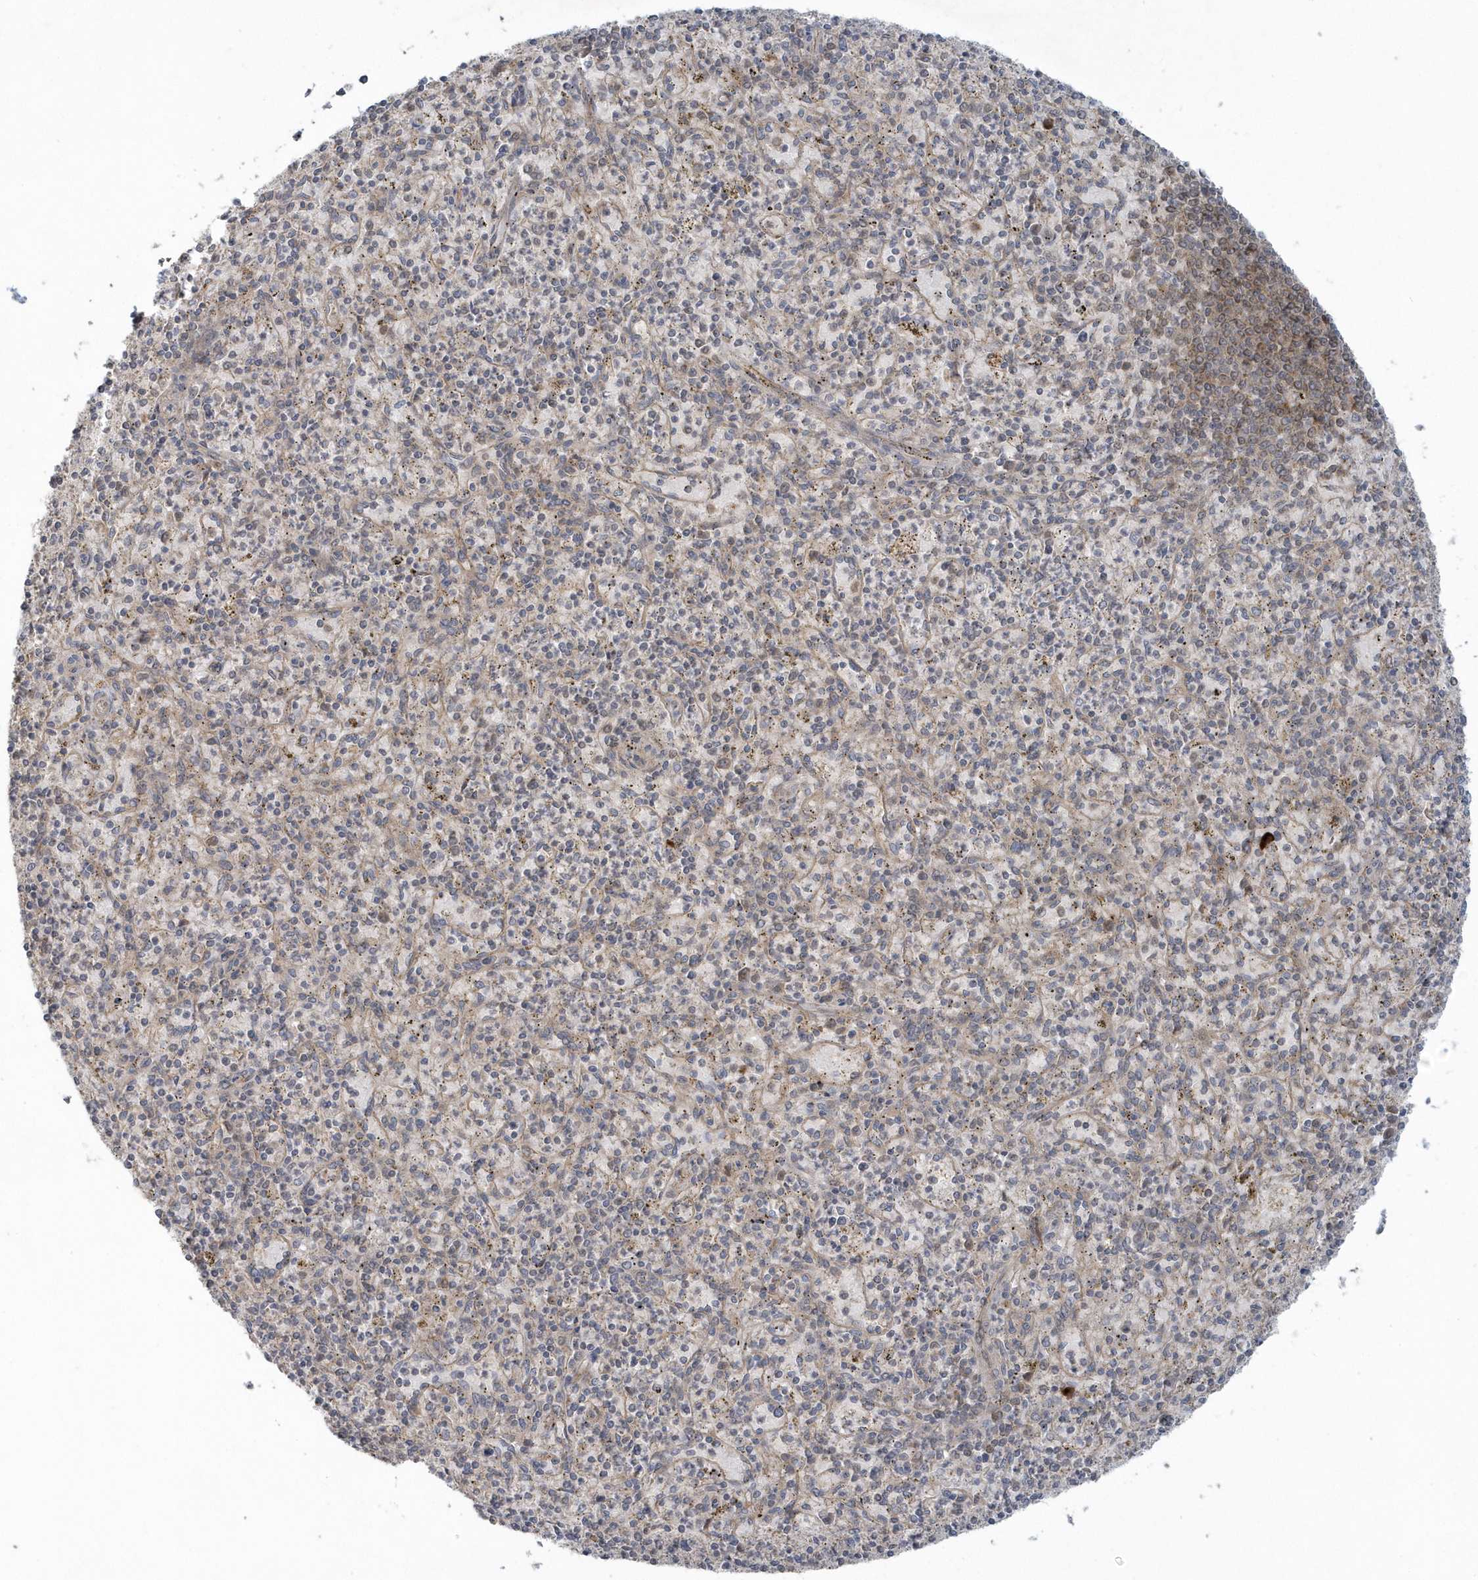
{"staining": {"intensity": "moderate", "quantity": "<25%", "location": "cytoplasmic/membranous"}, "tissue": "spleen", "cell_type": "Cells in red pulp", "image_type": "normal", "snomed": [{"axis": "morphology", "description": "Normal tissue, NOS"}, {"axis": "topography", "description": "Spleen"}], "caption": "Human spleen stained for a protein (brown) demonstrates moderate cytoplasmic/membranous positive positivity in about <25% of cells in red pulp.", "gene": "THG1L", "patient": {"sex": "male", "age": 72}}